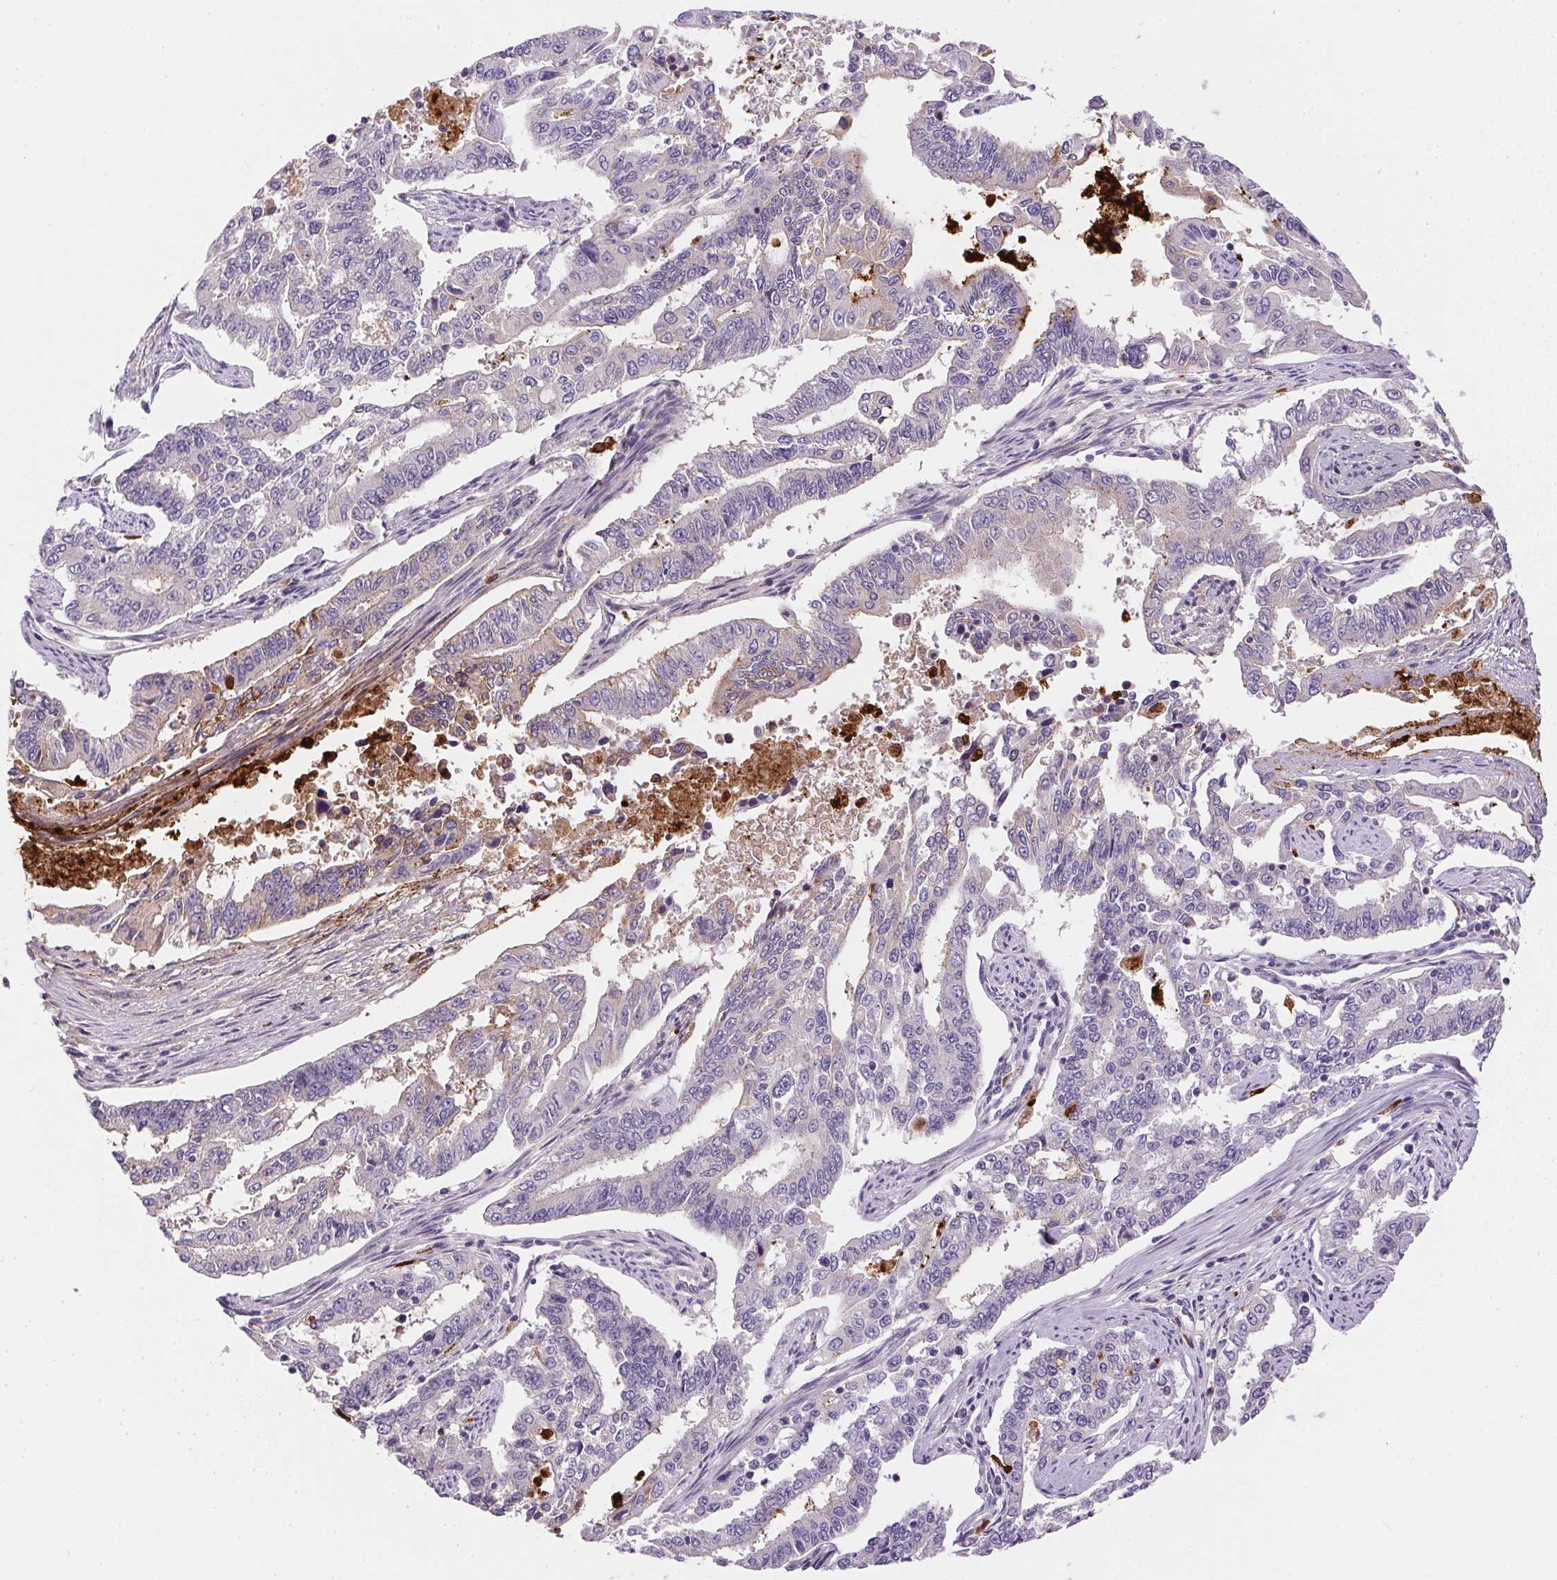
{"staining": {"intensity": "negative", "quantity": "none", "location": "none"}, "tissue": "endometrial cancer", "cell_type": "Tumor cells", "image_type": "cancer", "snomed": [{"axis": "morphology", "description": "Adenocarcinoma, NOS"}, {"axis": "topography", "description": "Uterus"}], "caption": "High magnification brightfield microscopy of endometrial cancer (adenocarcinoma) stained with DAB (brown) and counterstained with hematoxylin (blue): tumor cells show no significant expression.", "gene": "ORM1", "patient": {"sex": "female", "age": 59}}